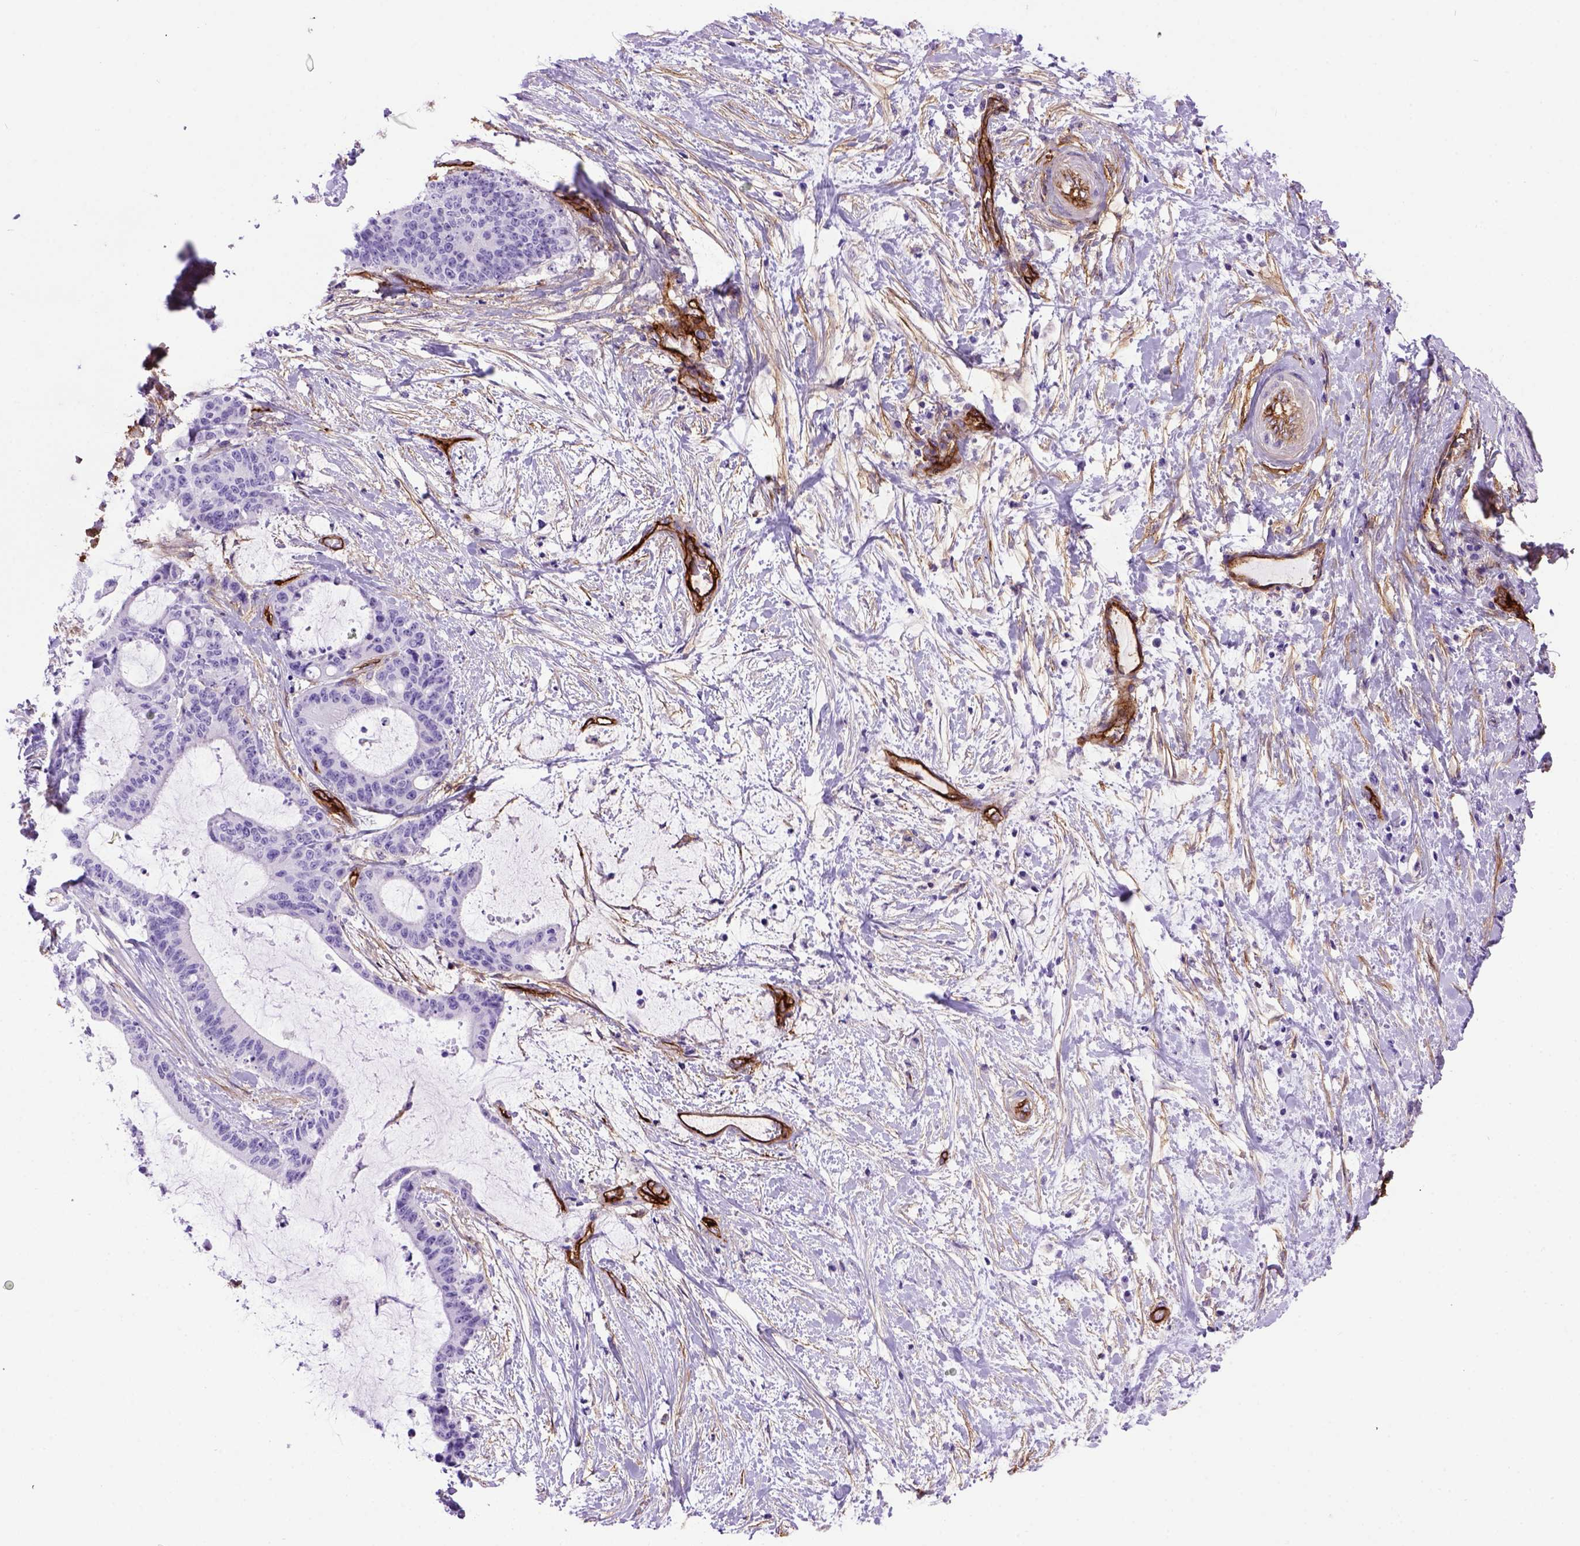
{"staining": {"intensity": "negative", "quantity": "none", "location": "none"}, "tissue": "liver cancer", "cell_type": "Tumor cells", "image_type": "cancer", "snomed": [{"axis": "morphology", "description": "Cholangiocarcinoma"}, {"axis": "topography", "description": "Liver"}], "caption": "This is an immunohistochemistry (IHC) photomicrograph of human liver cancer (cholangiocarcinoma). There is no positivity in tumor cells.", "gene": "ENG", "patient": {"sex": "female", "age": 73}}